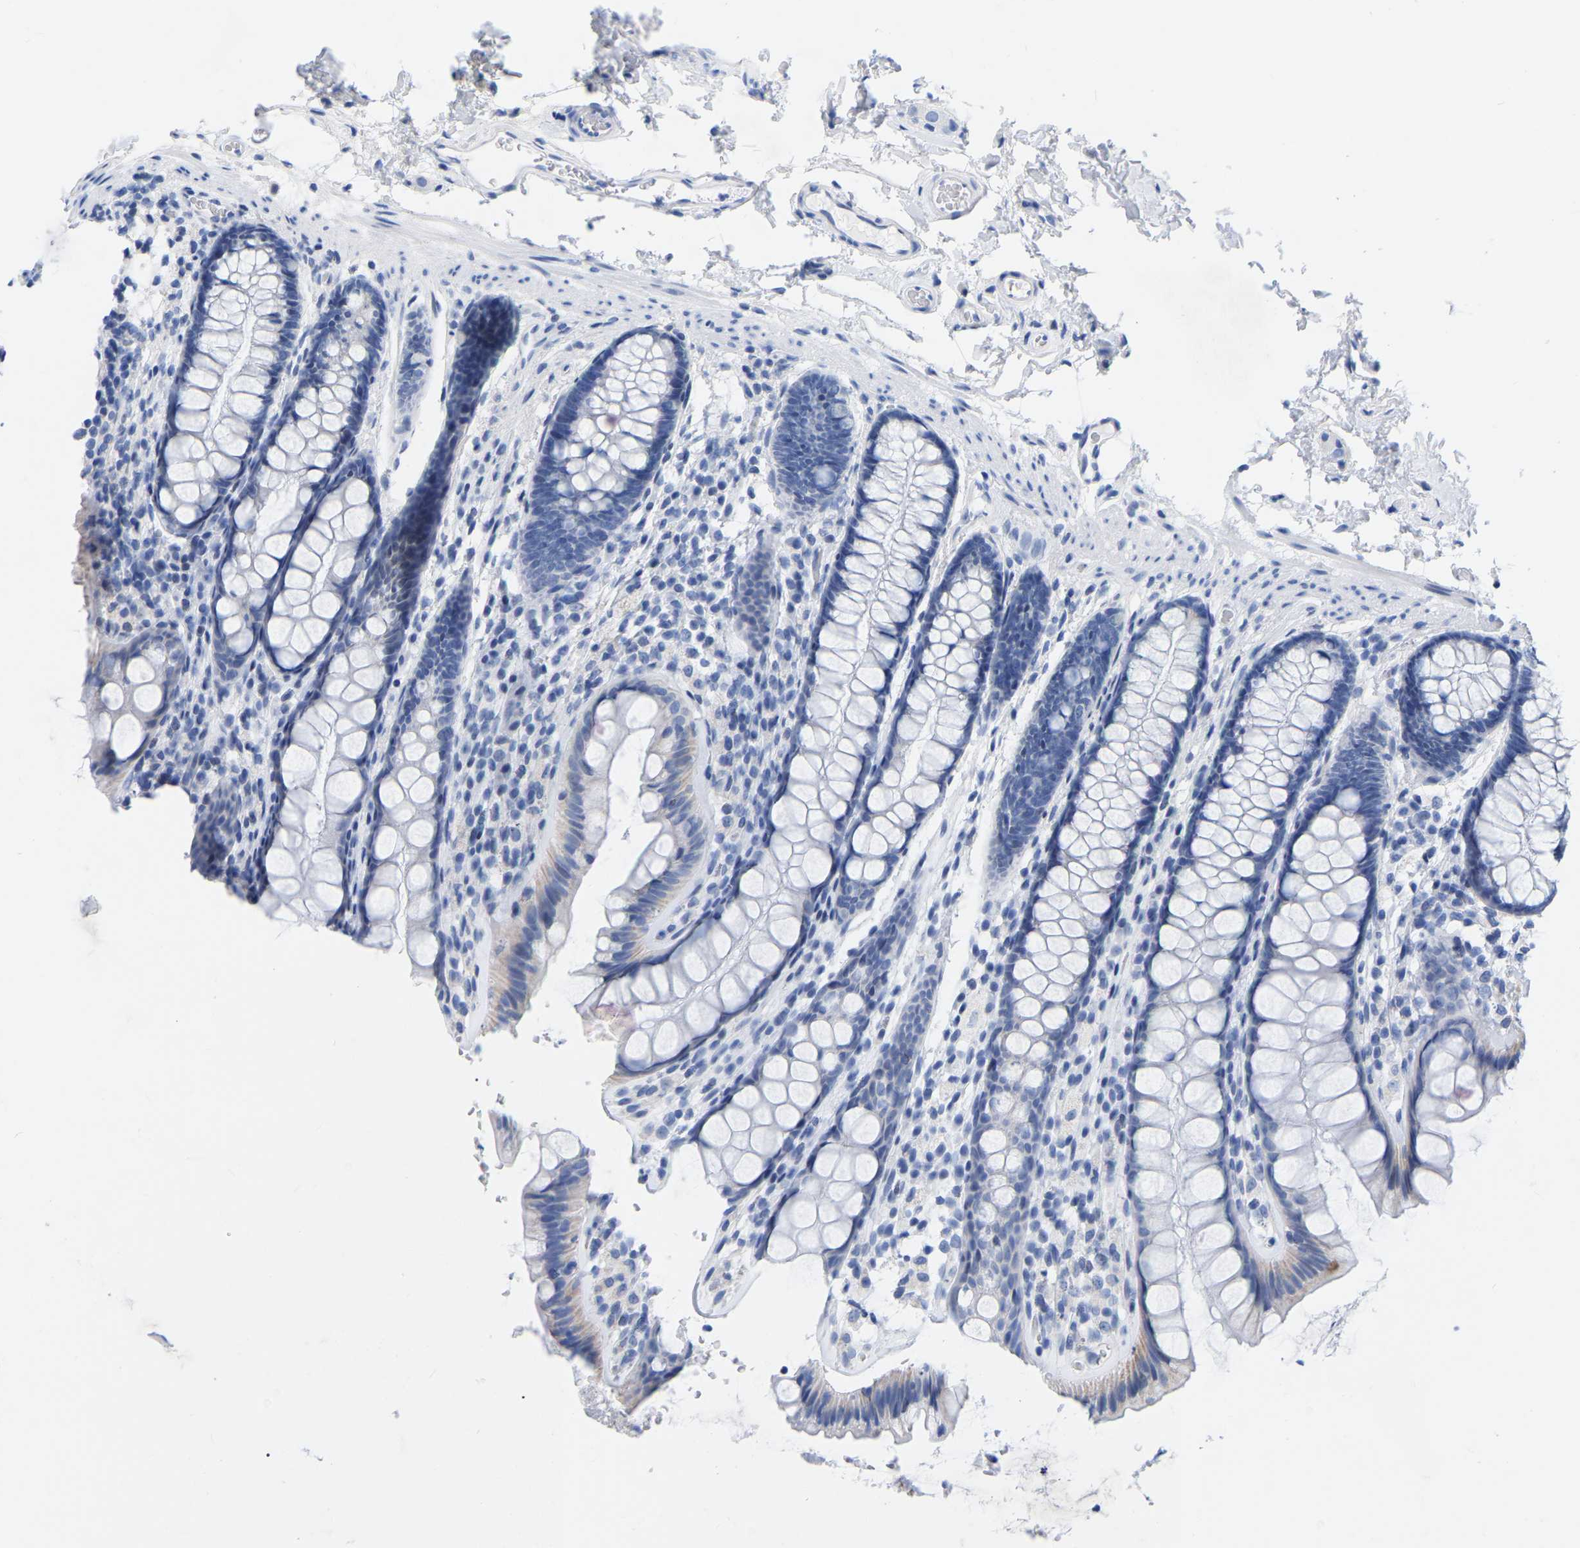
{"staining": {"intensity": "negative", "quantity": "none", "location": "none"}, "tissue": "colon", "cell_type": "Endothelial cells", "image_type": "normal", "snomed": [{"axis": "morphology", "description": "Normal tissue, NOS"}, {"axis": "topography", "description": "Colon"}], "caption": "DAB immunohistochemical staining of normal human colon demonstrates no significant staining in endothelial cells. (Immunohistochemistry (ihc), brightfield microscopy, high magnification).", "gene": "ZNF629", "patient": {"sex": "female", "age": 56}}